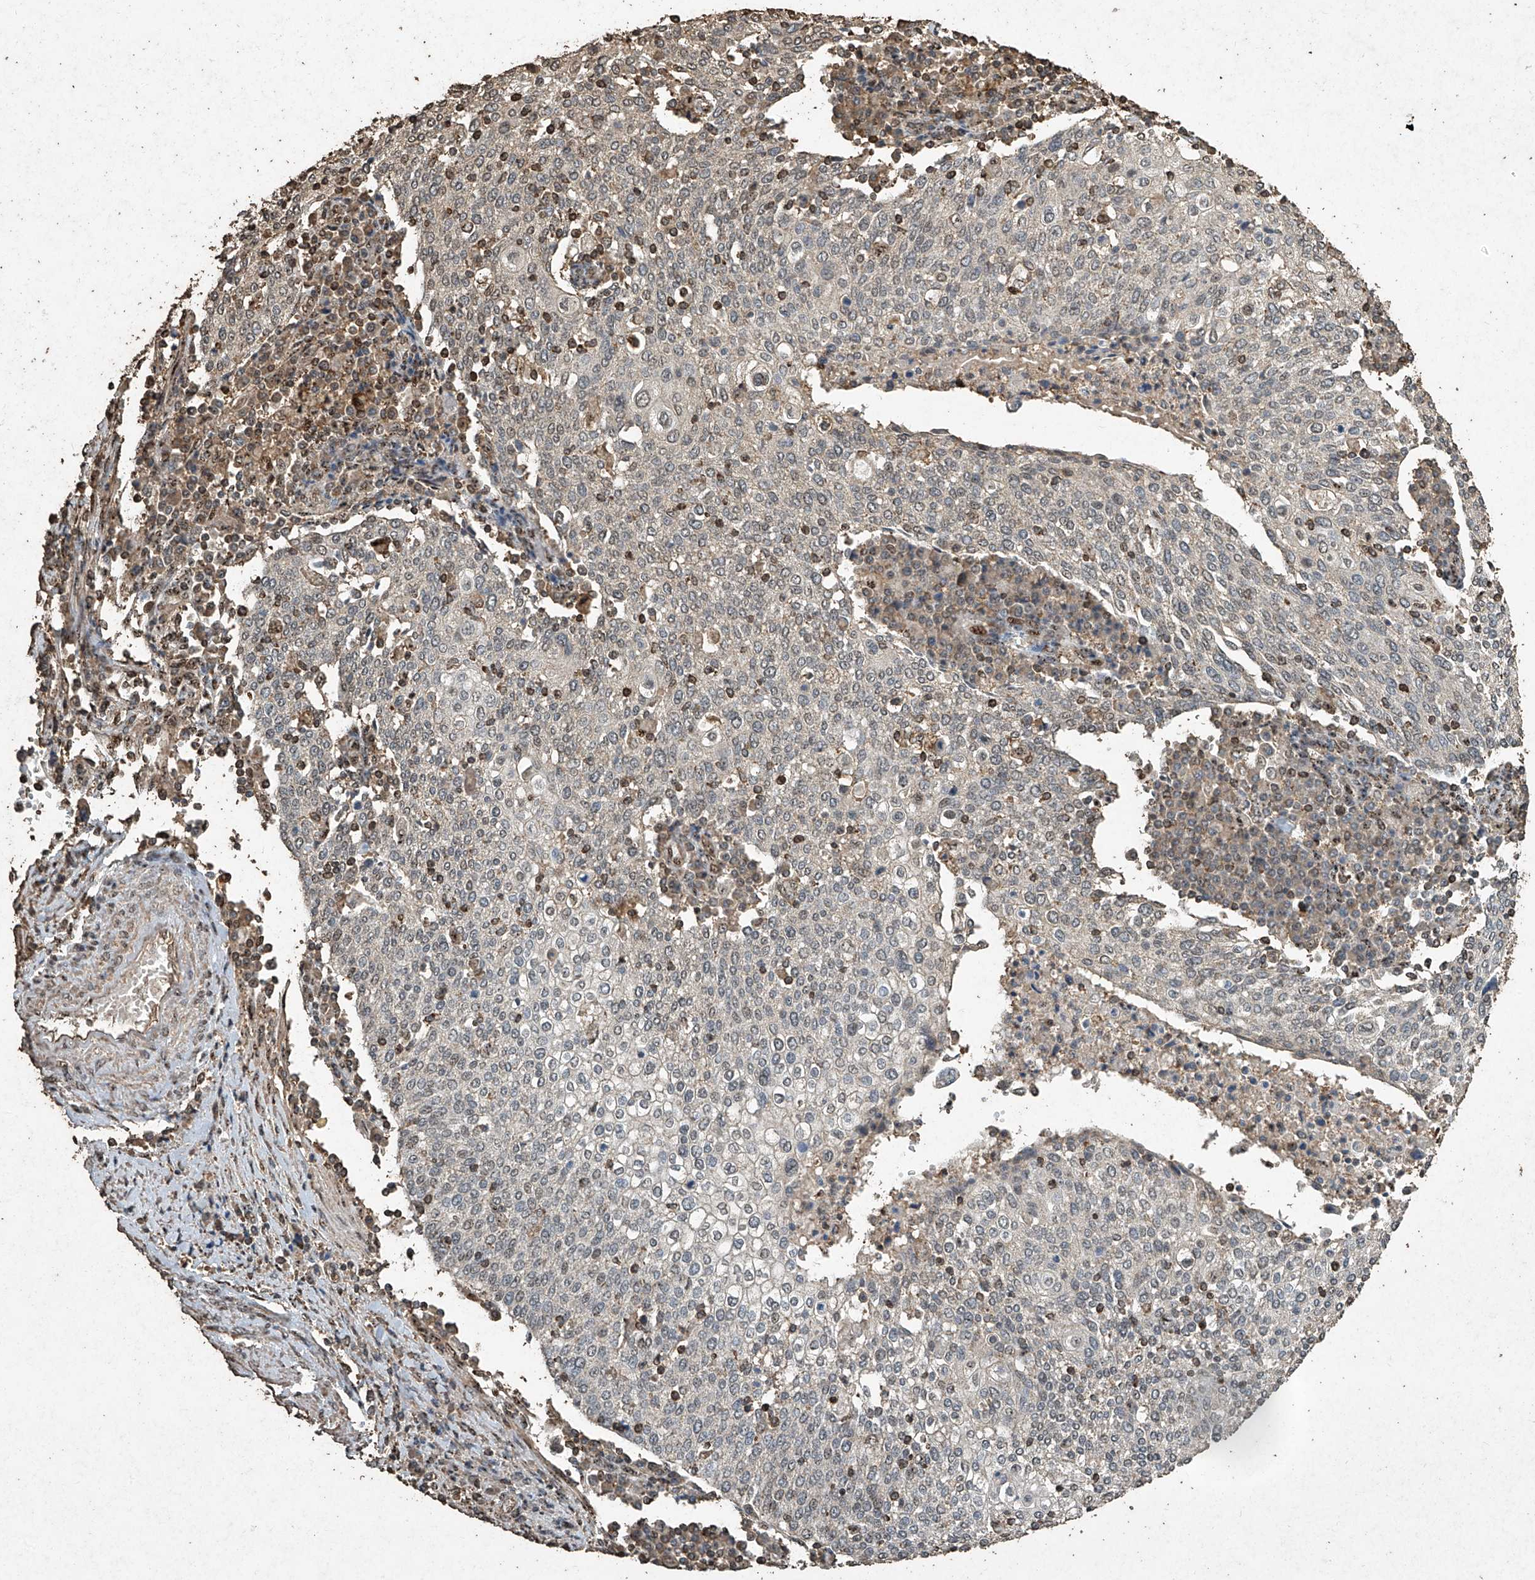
{"staining": {"intensity": "negative", "quantity": "none", "location": "none"}, "tissue": "cervical cancer", "cell_type": "Tumor cells", "image_type": "cancer", "snomed": [{"axis": "morphology", "description": "Squamous cell carcinoma, NOS"}, {"axis": "topography", "description": "Cervix"}], "caption": "Cervical squamous cell carcinoma stained for a protein using IHC shows no expression tumor cells.", "gene": "ERBB3", "patient": {"sex": "female", "age": 40}}